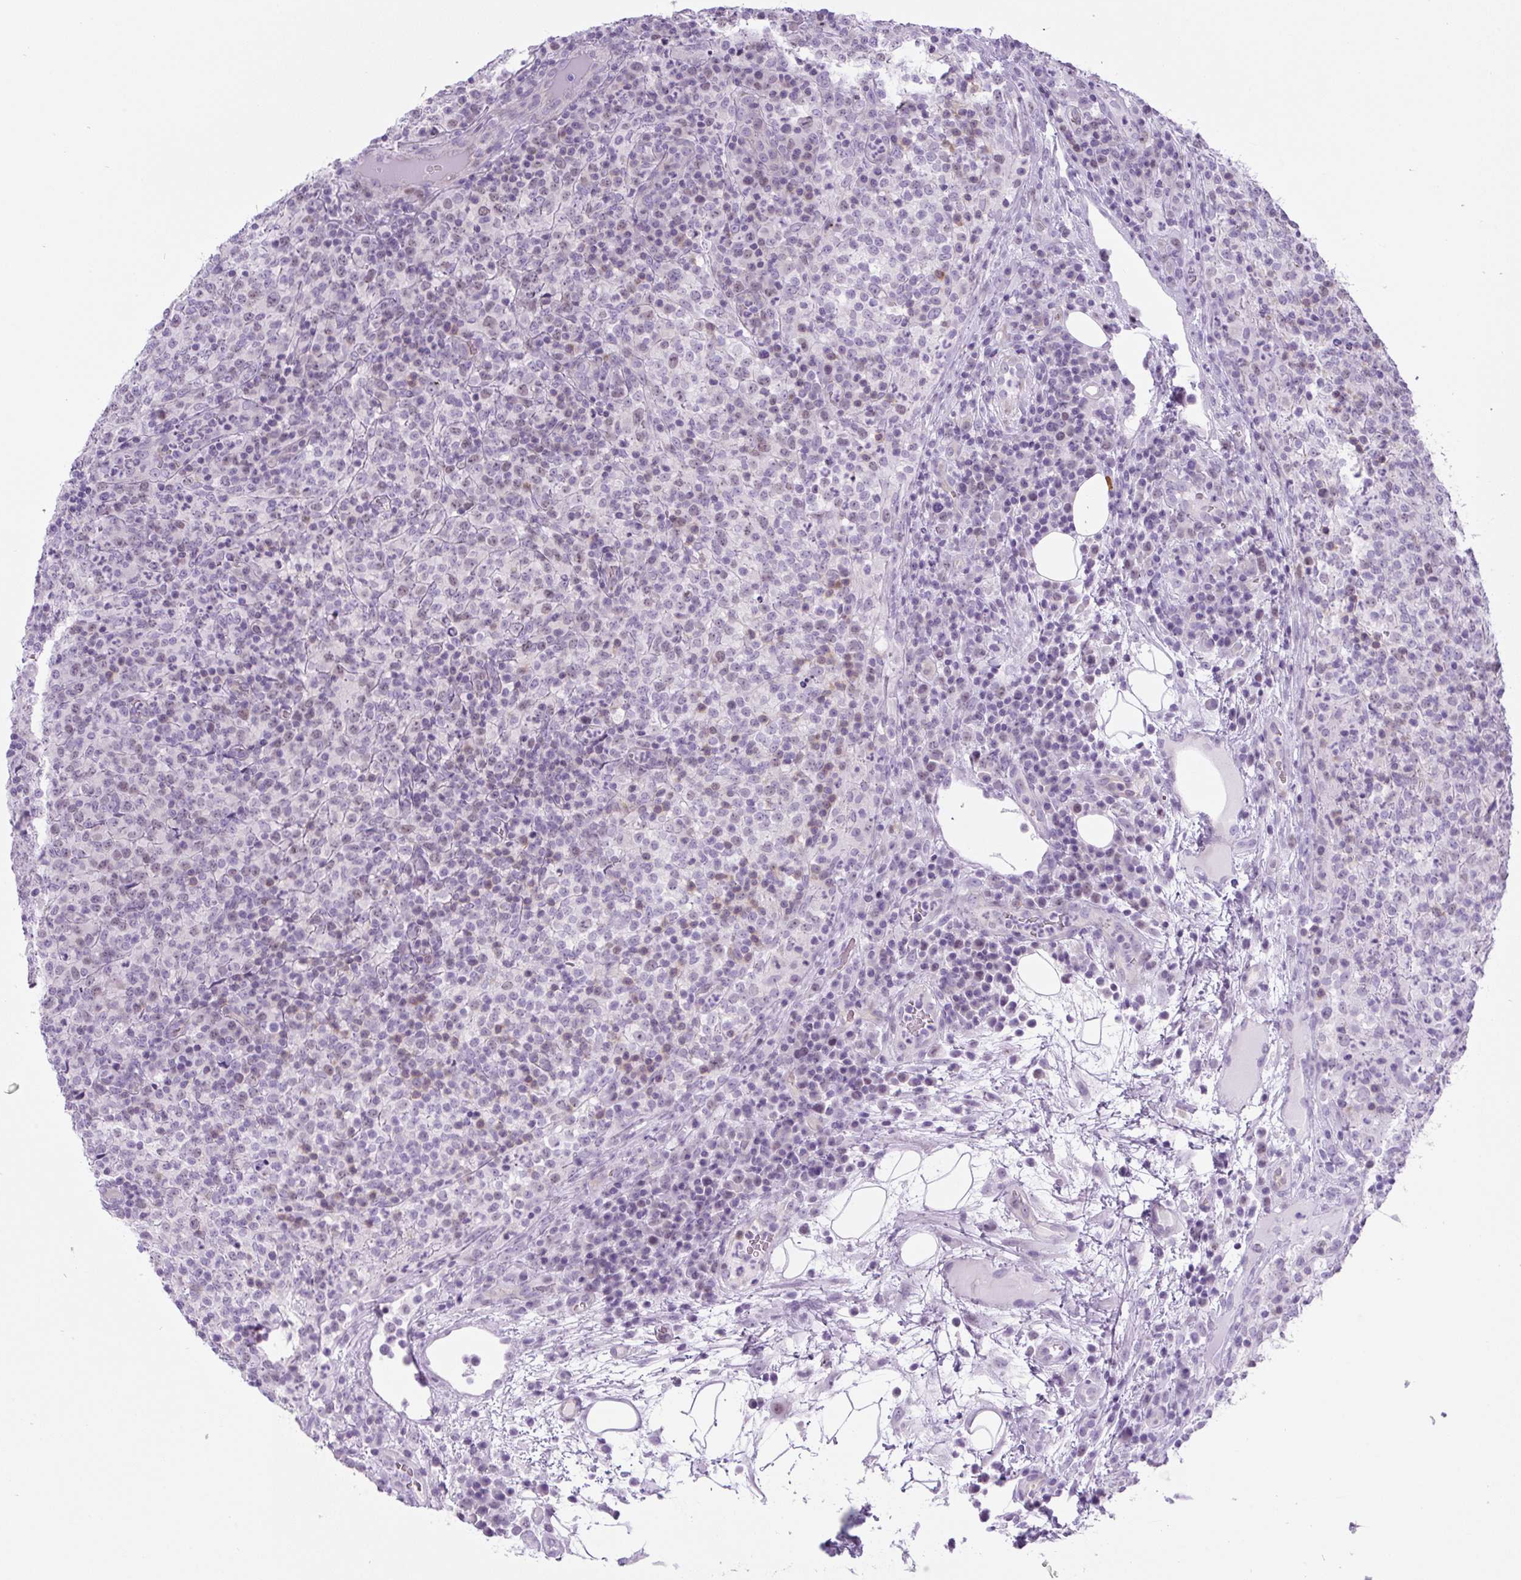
{"staining": {"intensity": "weak", "quantity": "<25%", "location": "nuclear"}, "tissue": "lymphoma", "cell_type": "Tumor cells", "image_type": "cancer", "snomed": [{"axis": "morphology", "description": "Malignant lymphoma, non-Hodgkin's type, High grade"}, {"axis": "topography", "description": "Lymph node"}], "caption": "A high-resolution micrograph shows immunohistochemistry staining of high-grade malignant lymphoma, non-Hodgkin's type, which reveals no significant staining in tumor cells.", "gene": "ADAMTS19", "patient": {"sex": "male", "age": 54}}